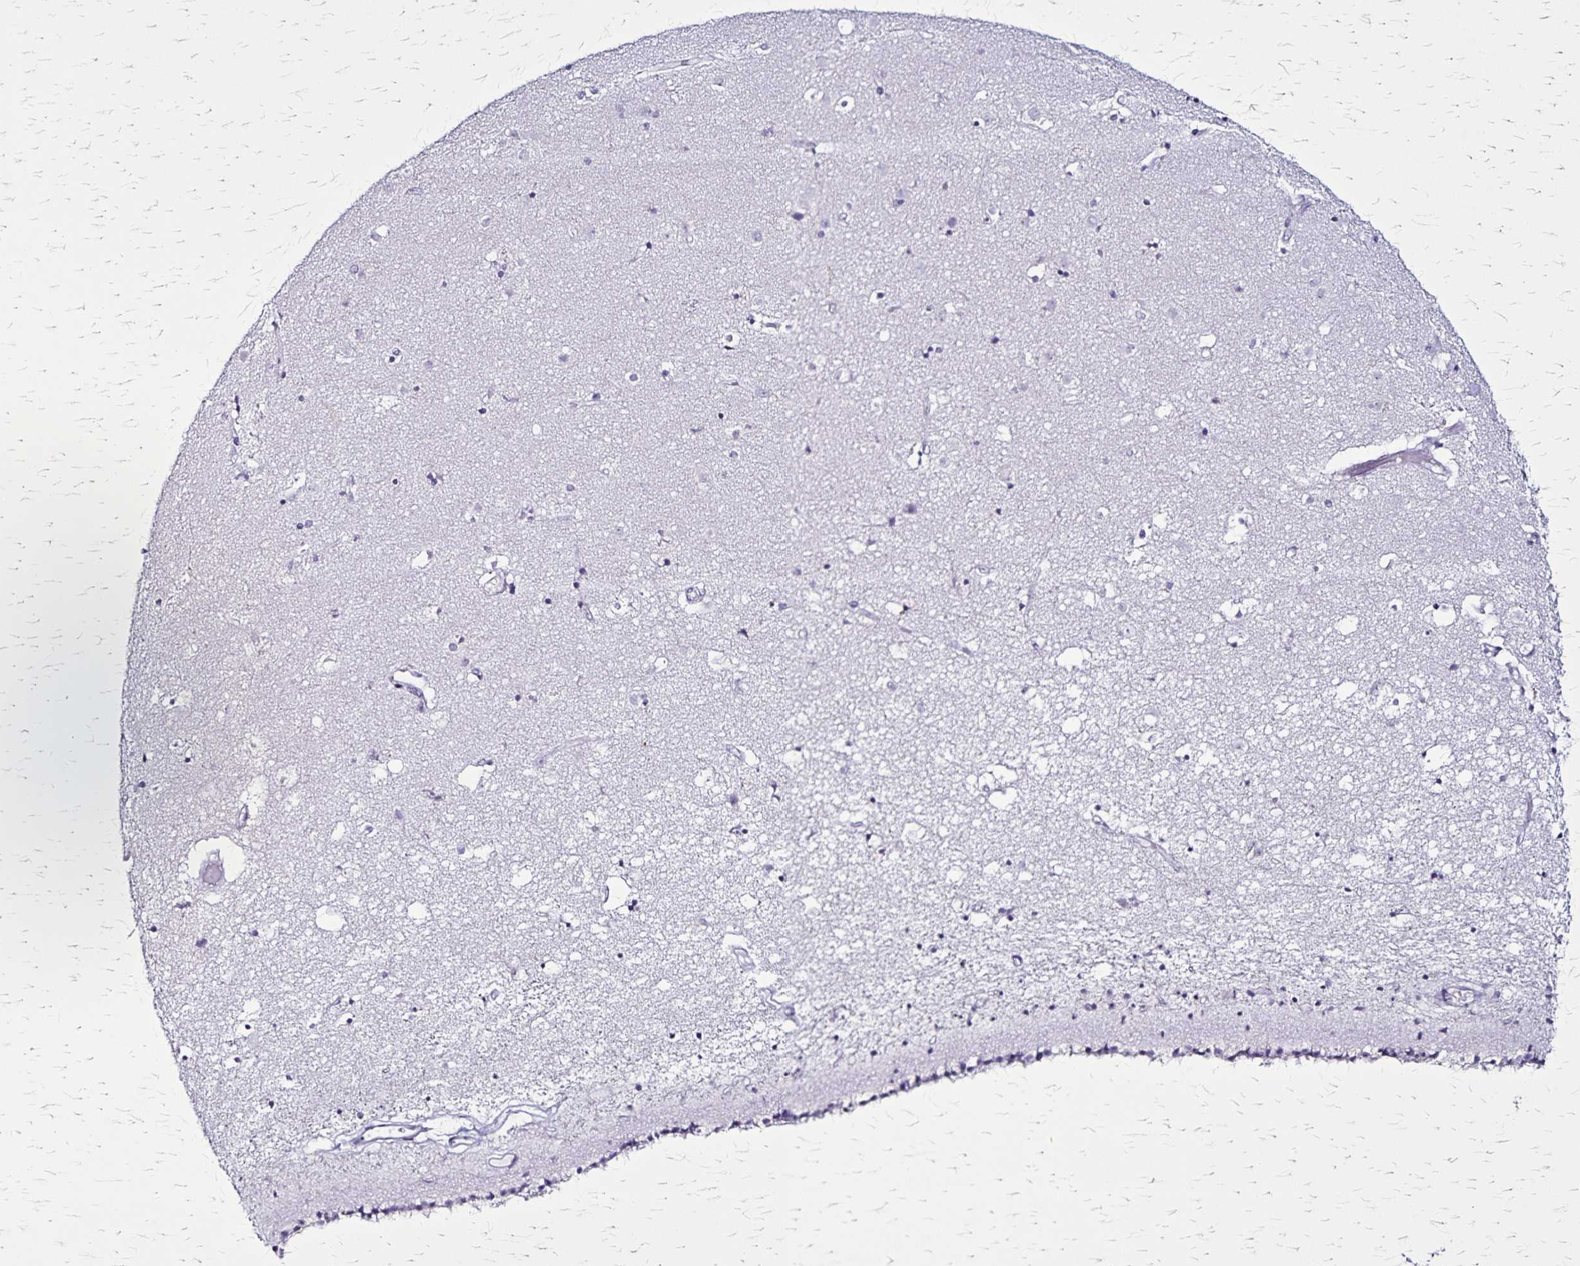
{"staining": {"intensity": "negative", "quantity": "none", "location": "none"}, "tissue": "caudate", "cell_type": "Glial cells", "image_type": "normal", "snomed": [{"axis": "morphology", "description": "Normal tissue, NOS"}, {"axis": "topography", "description": "Lateral ventricle wall"}], "caption": "Immunohistochemical staining of unremarkable caudate reveals no significant staining in glial cells.", "gene": "KRT2", "patient": {"sex": "female", "age": 71}}